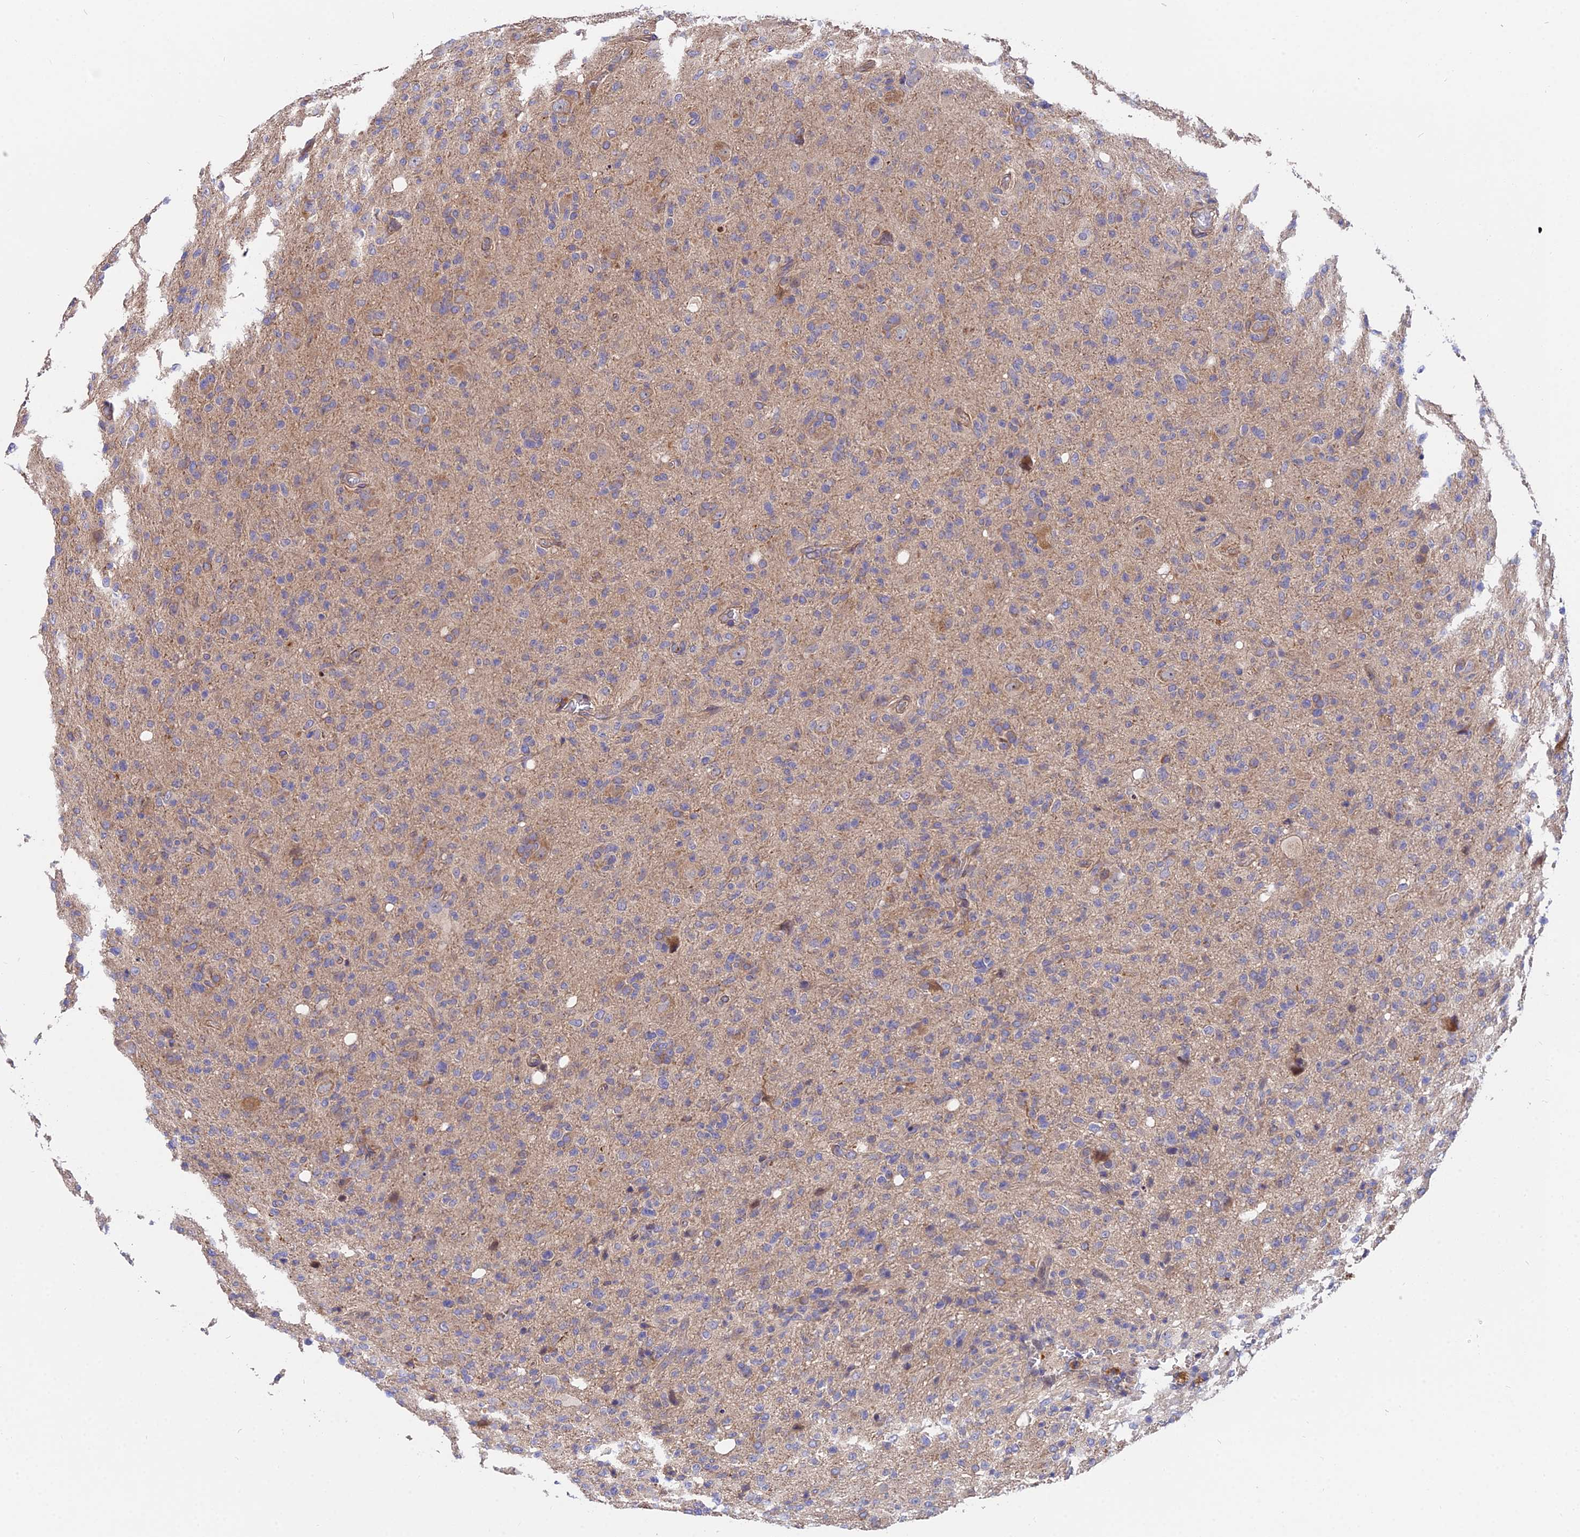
{"staining": {"intensity": "negative", "quantity": "none", "location": "none"}, "tissue": "glioma", "cell_type": "Tumor cells", "image_type": "cancer", "snomed": [{"axis": "morphology", "description": "Glioma, malignant, High grade"}, {"axis": "topography", "description": "Brain"}], "caption": "This is a micrograph of IHC staining of glioma, which shows no positivity in tumor cells.", "gene": "CDC37L1", "patient": {"sex": "female", "age": 57}}